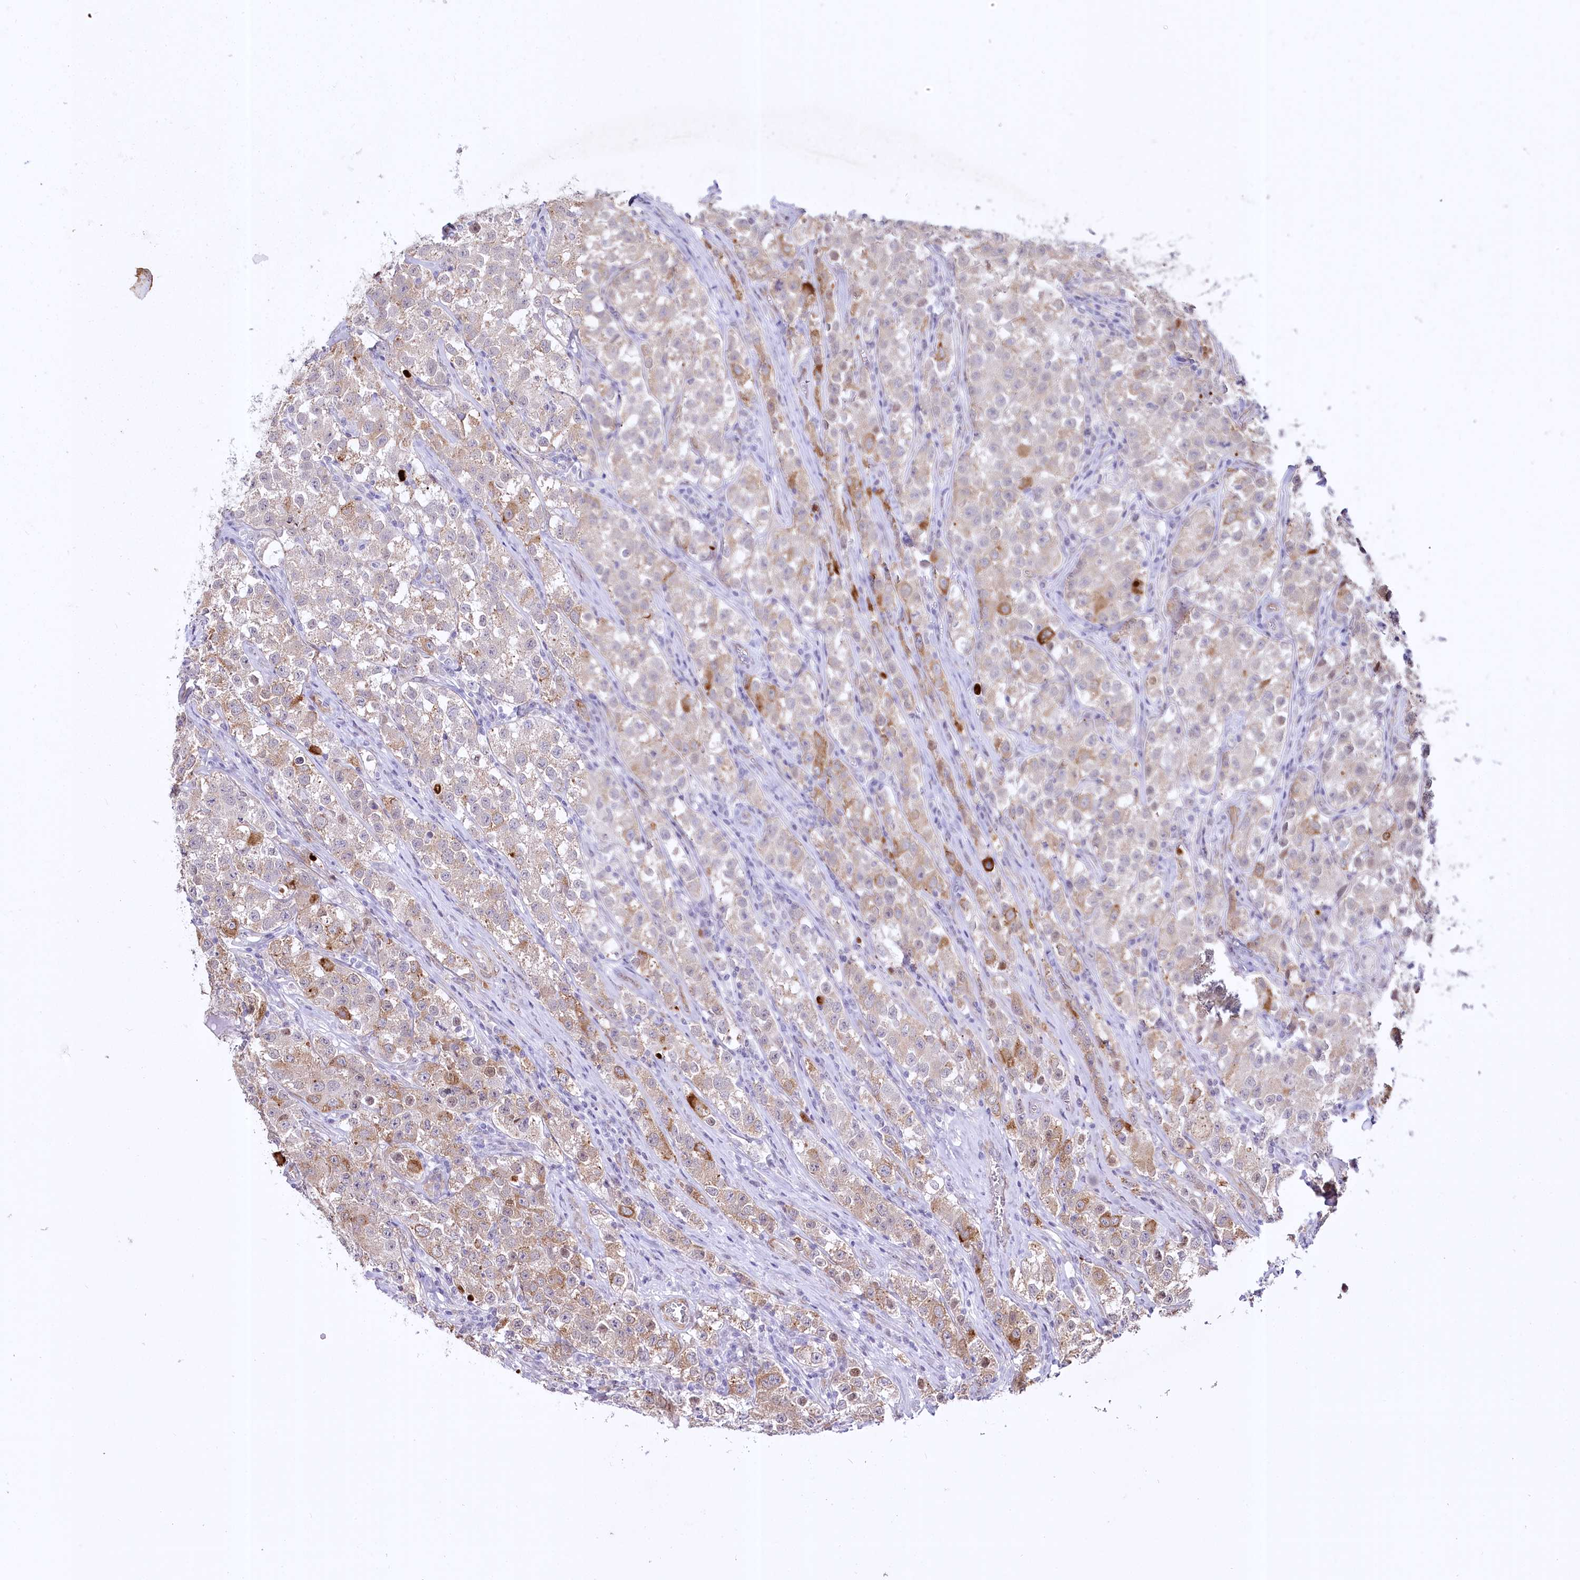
{"staining": {"intensity": "moderate", "quantity": "<25%", "location": "cytoplasmic/membranous"}, "tissue": "testis cancer", "cell_type": "Tumor cells", "image_type": "cancer", "snomed": [{"axis": "morphology", "description": "Seminoma, NOS"}, {"axis": "morphology", "description": "Carcinoma, Embryonal, NOS"}, {"axis": "topography", "description": "Testis"}], "caption": "A brown stain labels moderate cytoplasmic/membranous staining of a protein in human seminoma (testis) tumor cells. (IHC, brightfield microscopy, high magnification).", "gene": "YBX3", "patient": {"sex": "male", "age": 43}}